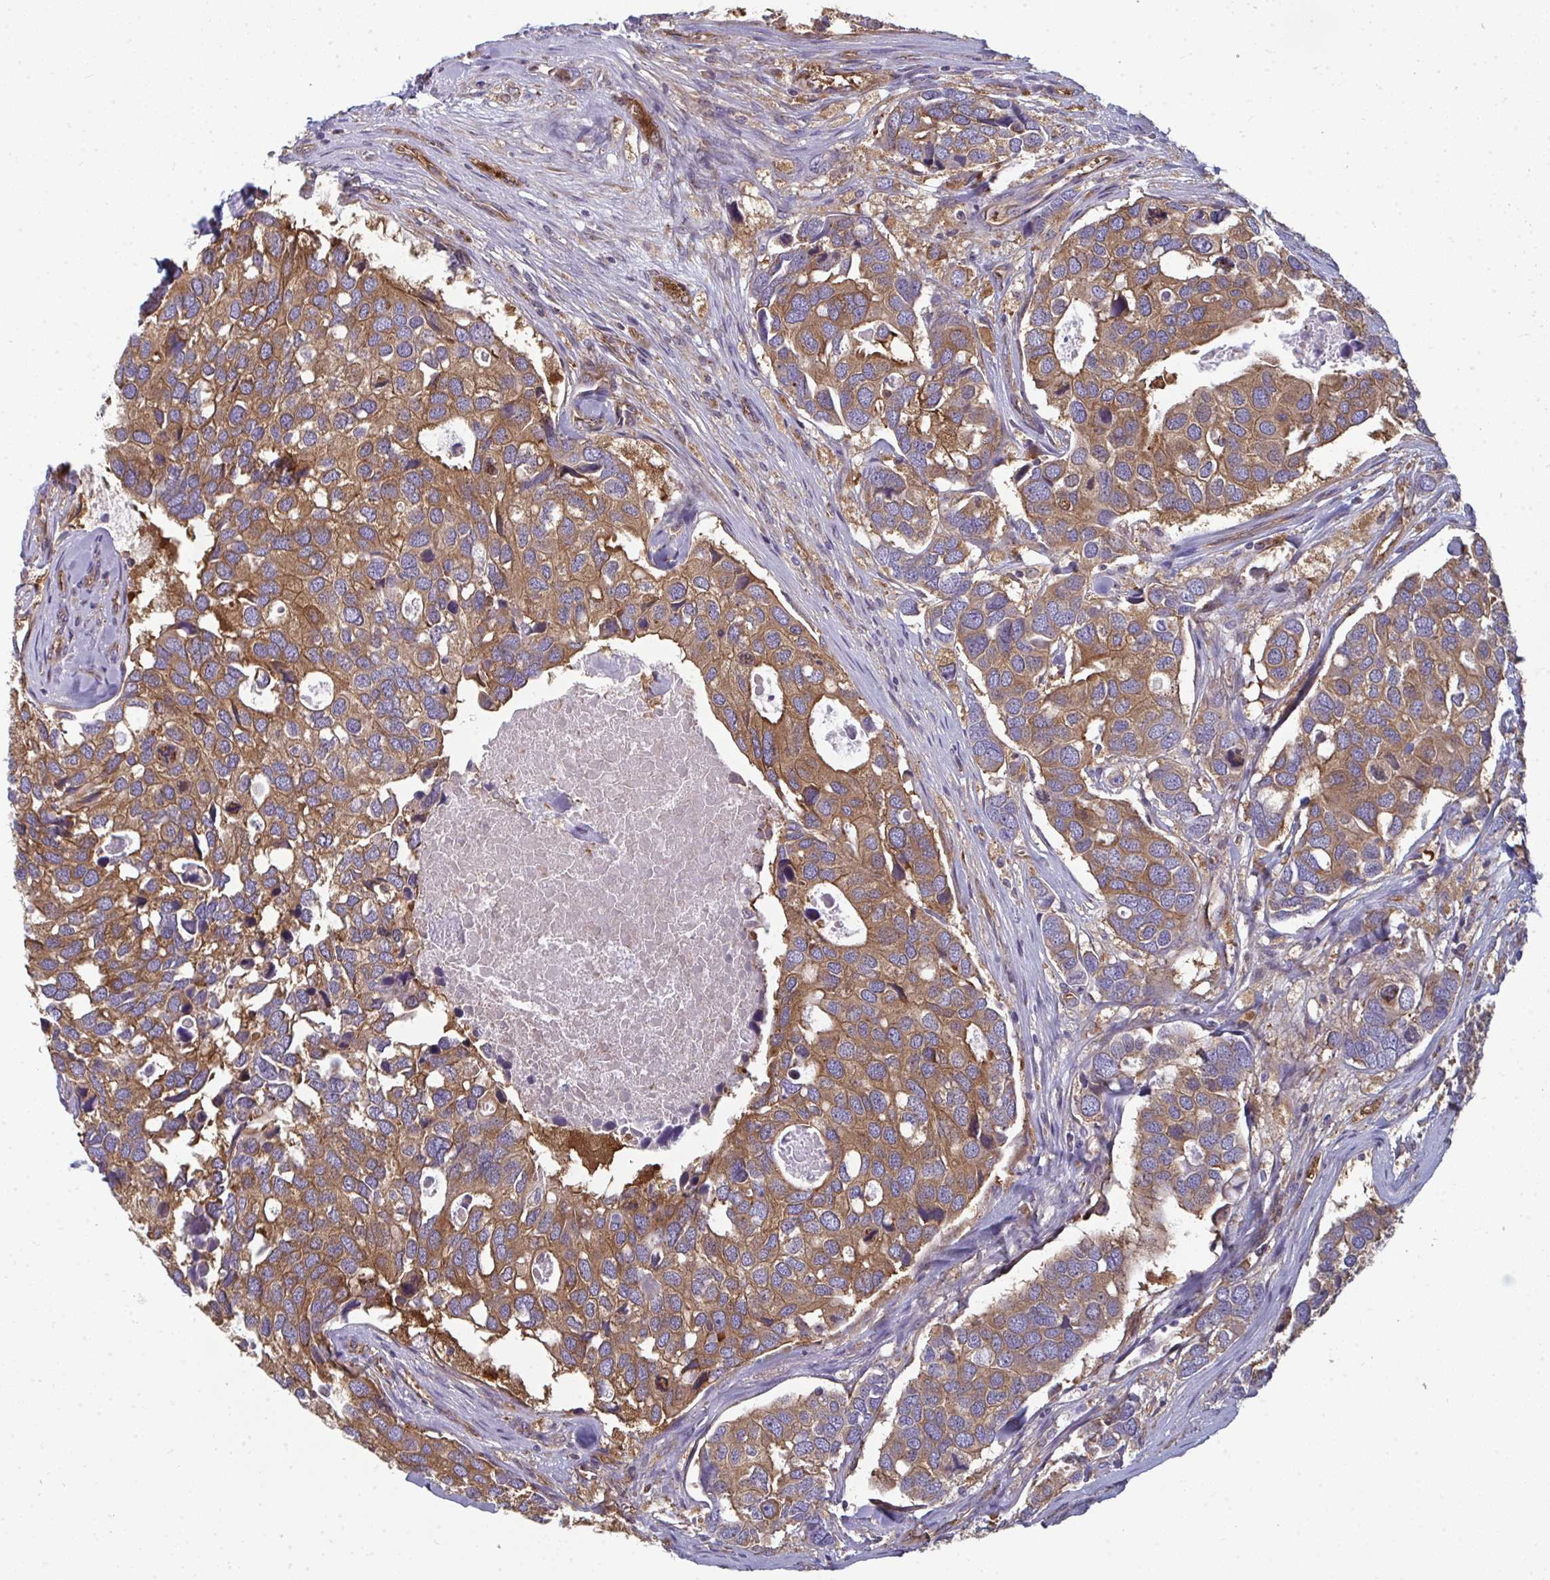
{"staining": {"intensity": "moderate", "quantity": ">75%", "location": "cytoplasmic/membranous"}, "tissue": "breast cancer", "cell_type": "Tumor cells", "image_type": "cancer", "snomed": [{"axis": "morphology", "description": "Duct carcinoma"}, {"axis": "topography", "description": "Breast"}], "caption": "Immunohistochemistry (DAB) staining of human intraductal carcinoma (breast) reveals moderate cytoplasmic/membranous protein positivity in about >75% of tumor cells.", "gene": "DYNC1I2", "patient": {"sex": "female", "age": 83}}